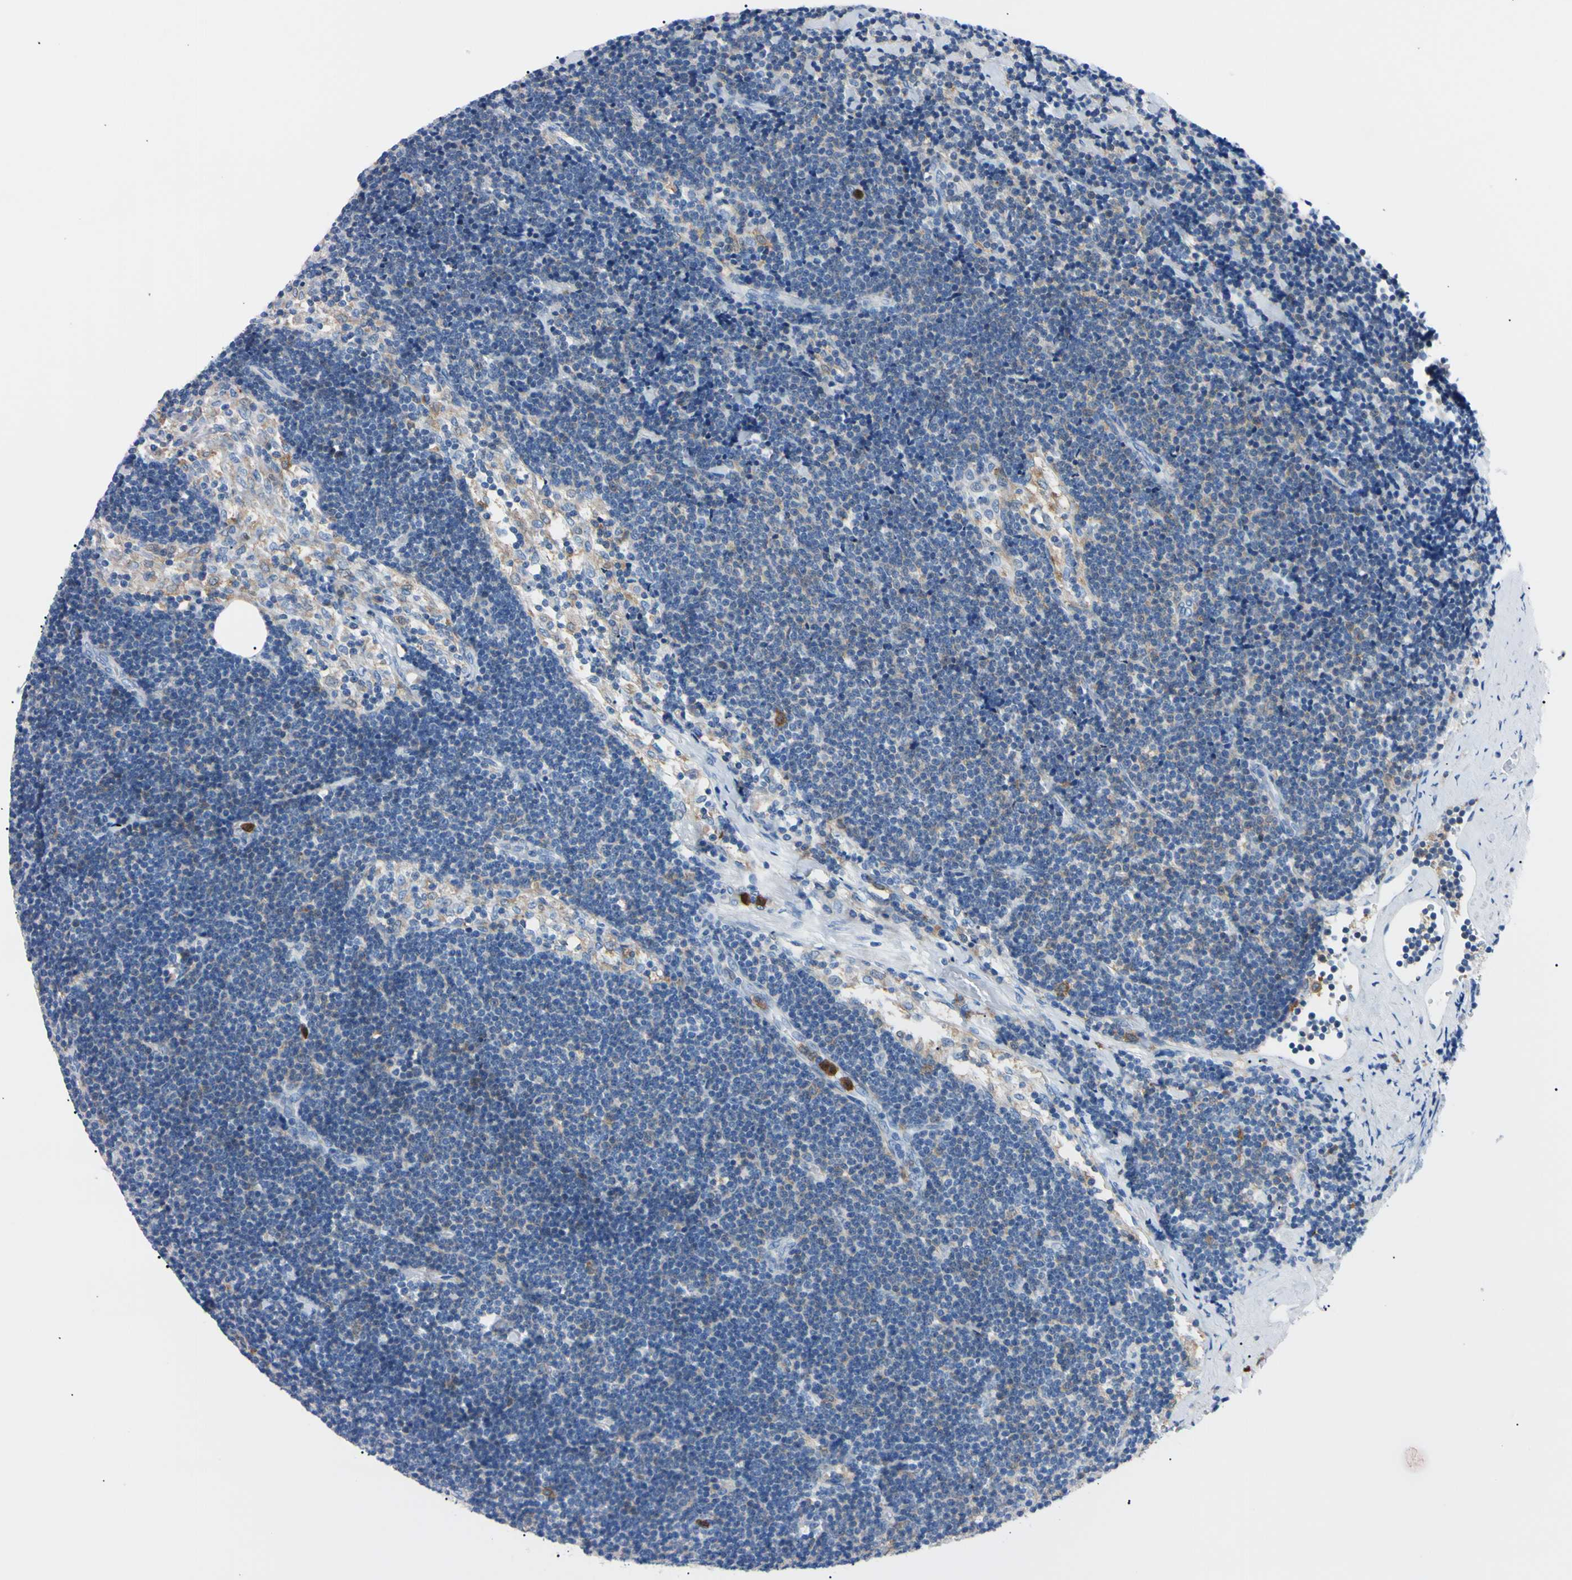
{"staining": {"intensity": "moderate", "quantity": "<25%", "location": "none"}, "tissue": "lymph node", "cell_type": "Germinal center cells", "image_type": "normal", "snomed": [{"axis": "morphology", "description": "Normal tissue, NOS"}, {"axis": "topography", "description": "Lymph node"}], "caption": "About <25% of germinal center cells in normal human lymph node demonstrate moderate None protein positivity as visualized by brown immunohistochemical staining.", "gene": "NCF4", "patient": {"sex": "male", "age": 63}}